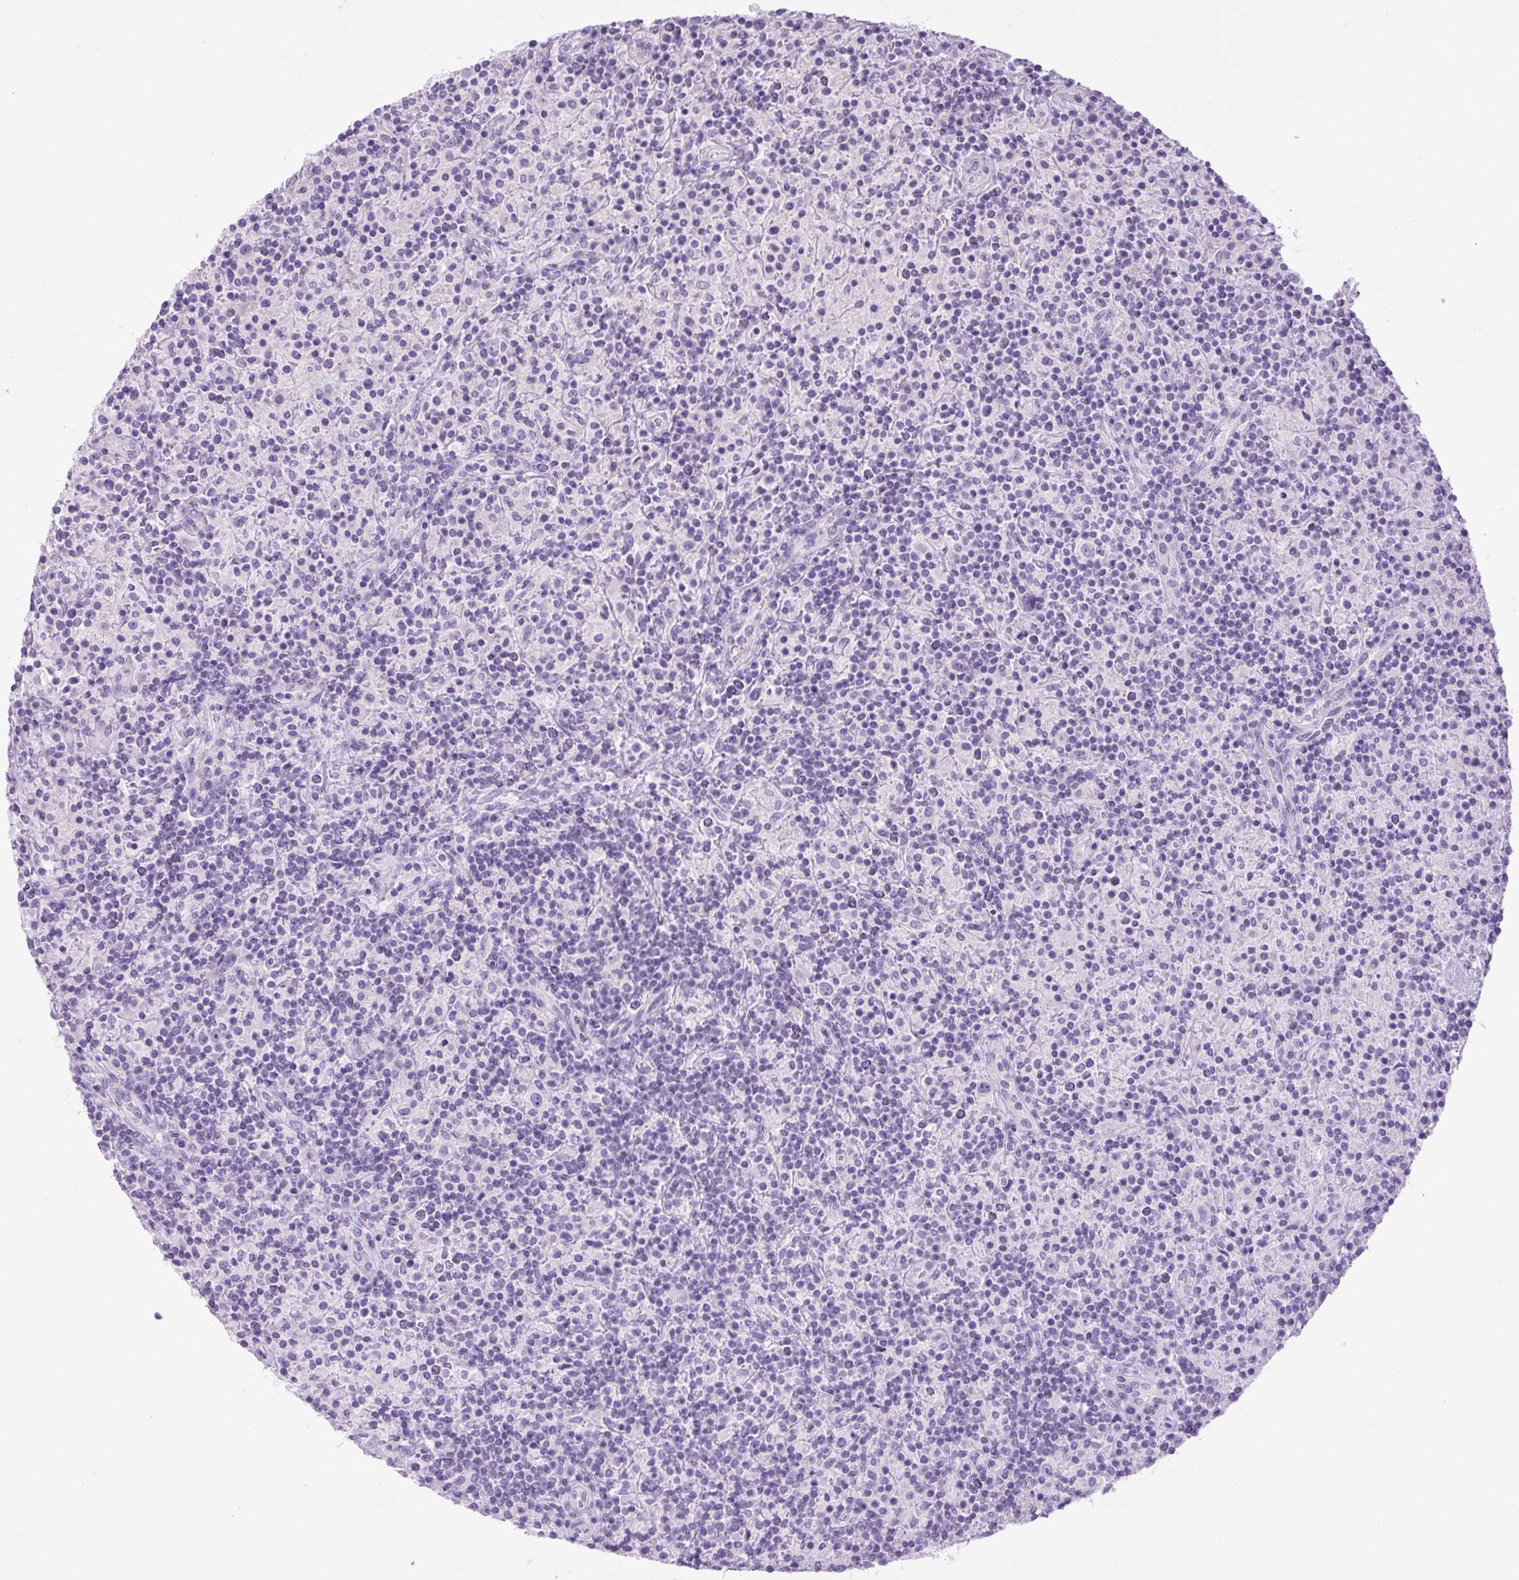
{"staining": {"intensity": "negative", "quantity": "none", "location": "none"}, "tissue": "lymphoma", "cell_type": "Tumor cells", "image_type": "cancer", "snomed": [{"axis": "morphology", "description": "Hodgkin's disease, NOS"}, {"axis": "topography", "description": "Lymph node"}], "caption": "The photomicrograph reveals no staining of tumor cells in lymphoma.", "gene": "RSPO4", "patient": {"sex": "male", "age": 70}}